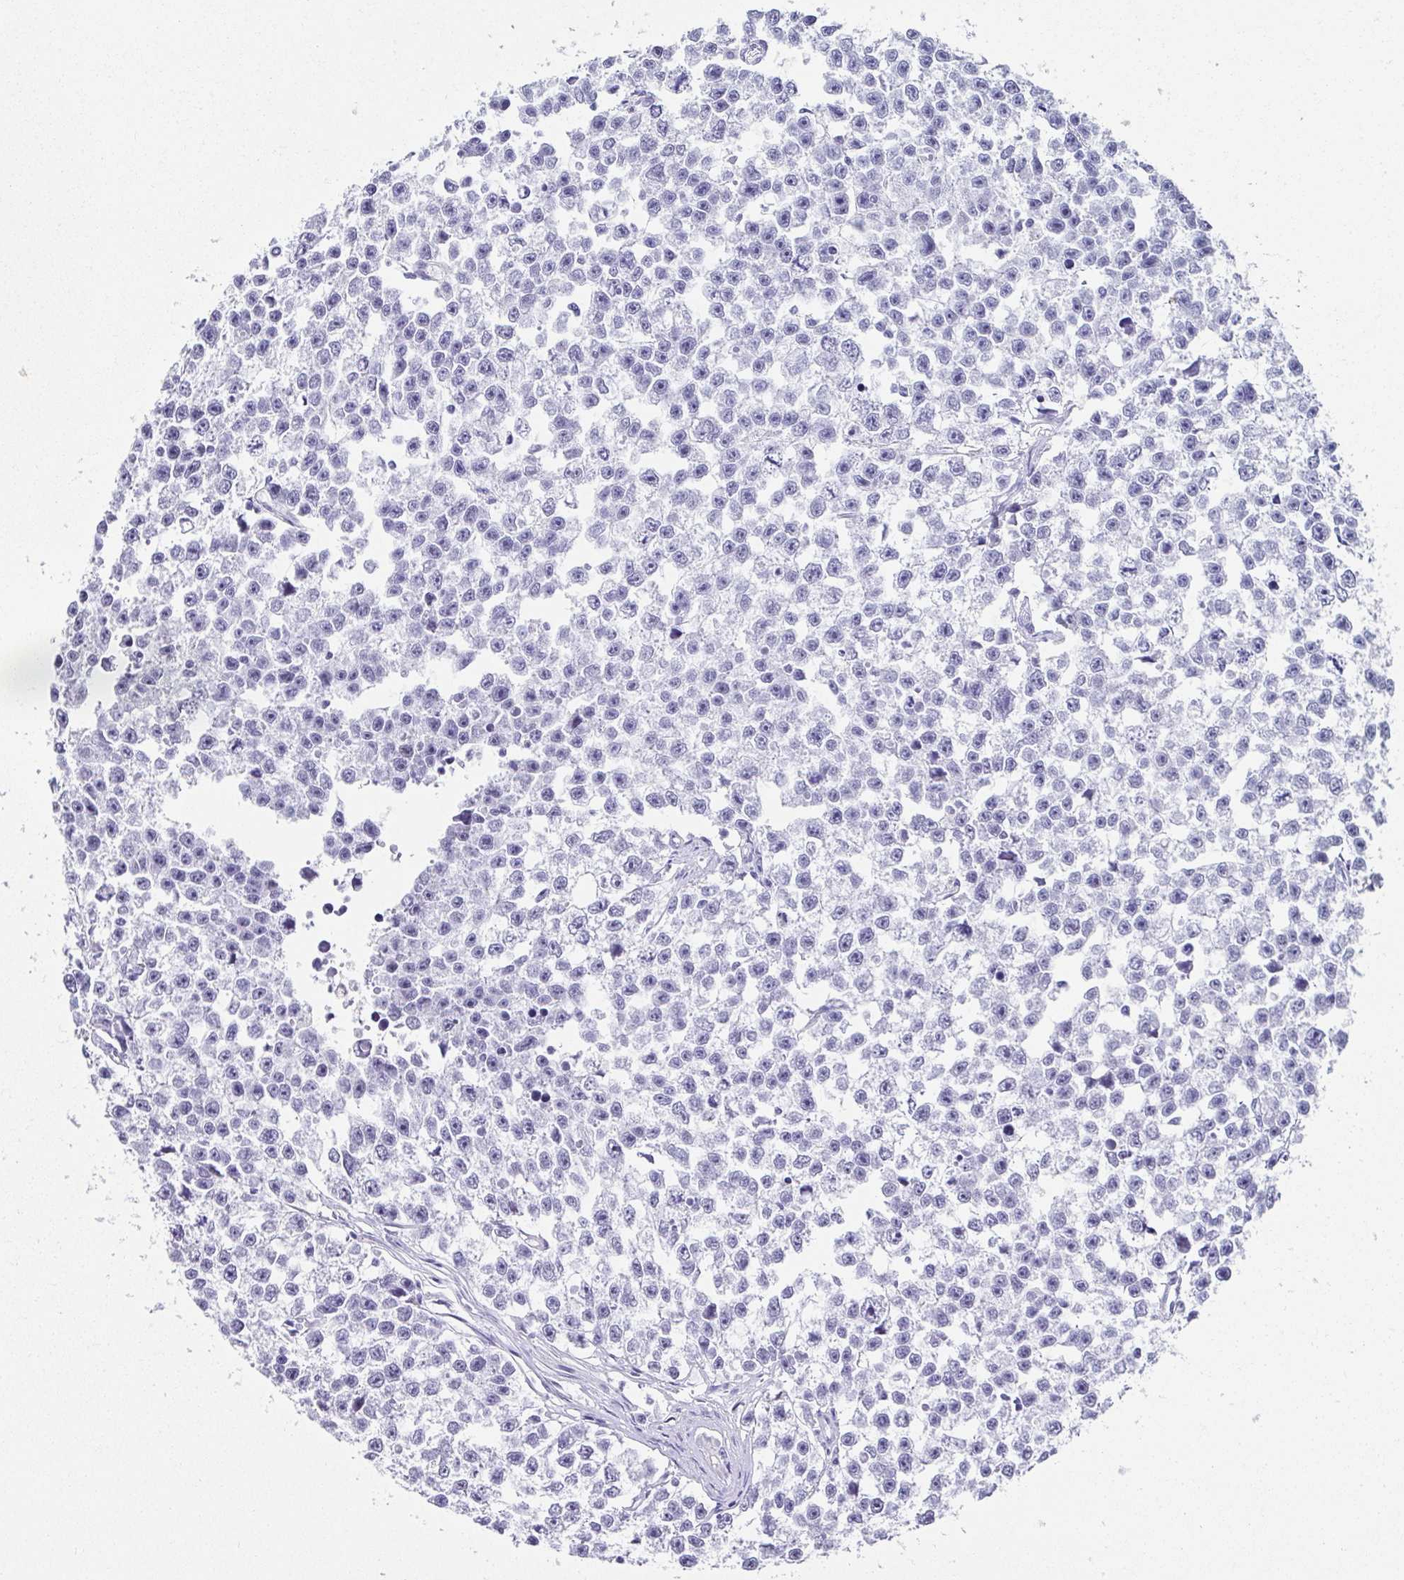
{"staining": {"intensity": "negative", "quantity": "none", "location": "none"}, "tissue": "testis cancer", "cell_type": "Tumor cells", "image_type": "cancer", "snomed": [{"axis": "morphology", "description": "Seminoma, NOS"}, {"axis": "topography", "description": "Testis"}], "caption": "Photomicrograph shows no protein staining in tumor cells of testis cancer tissue. (Stains: DAB immunohistochemistry with hematoxylin counter stain, Microscopy: brightfield microscopy at high magnification).", "gene": "ESX1", "patient": {"sex": "male", "age": 26}}